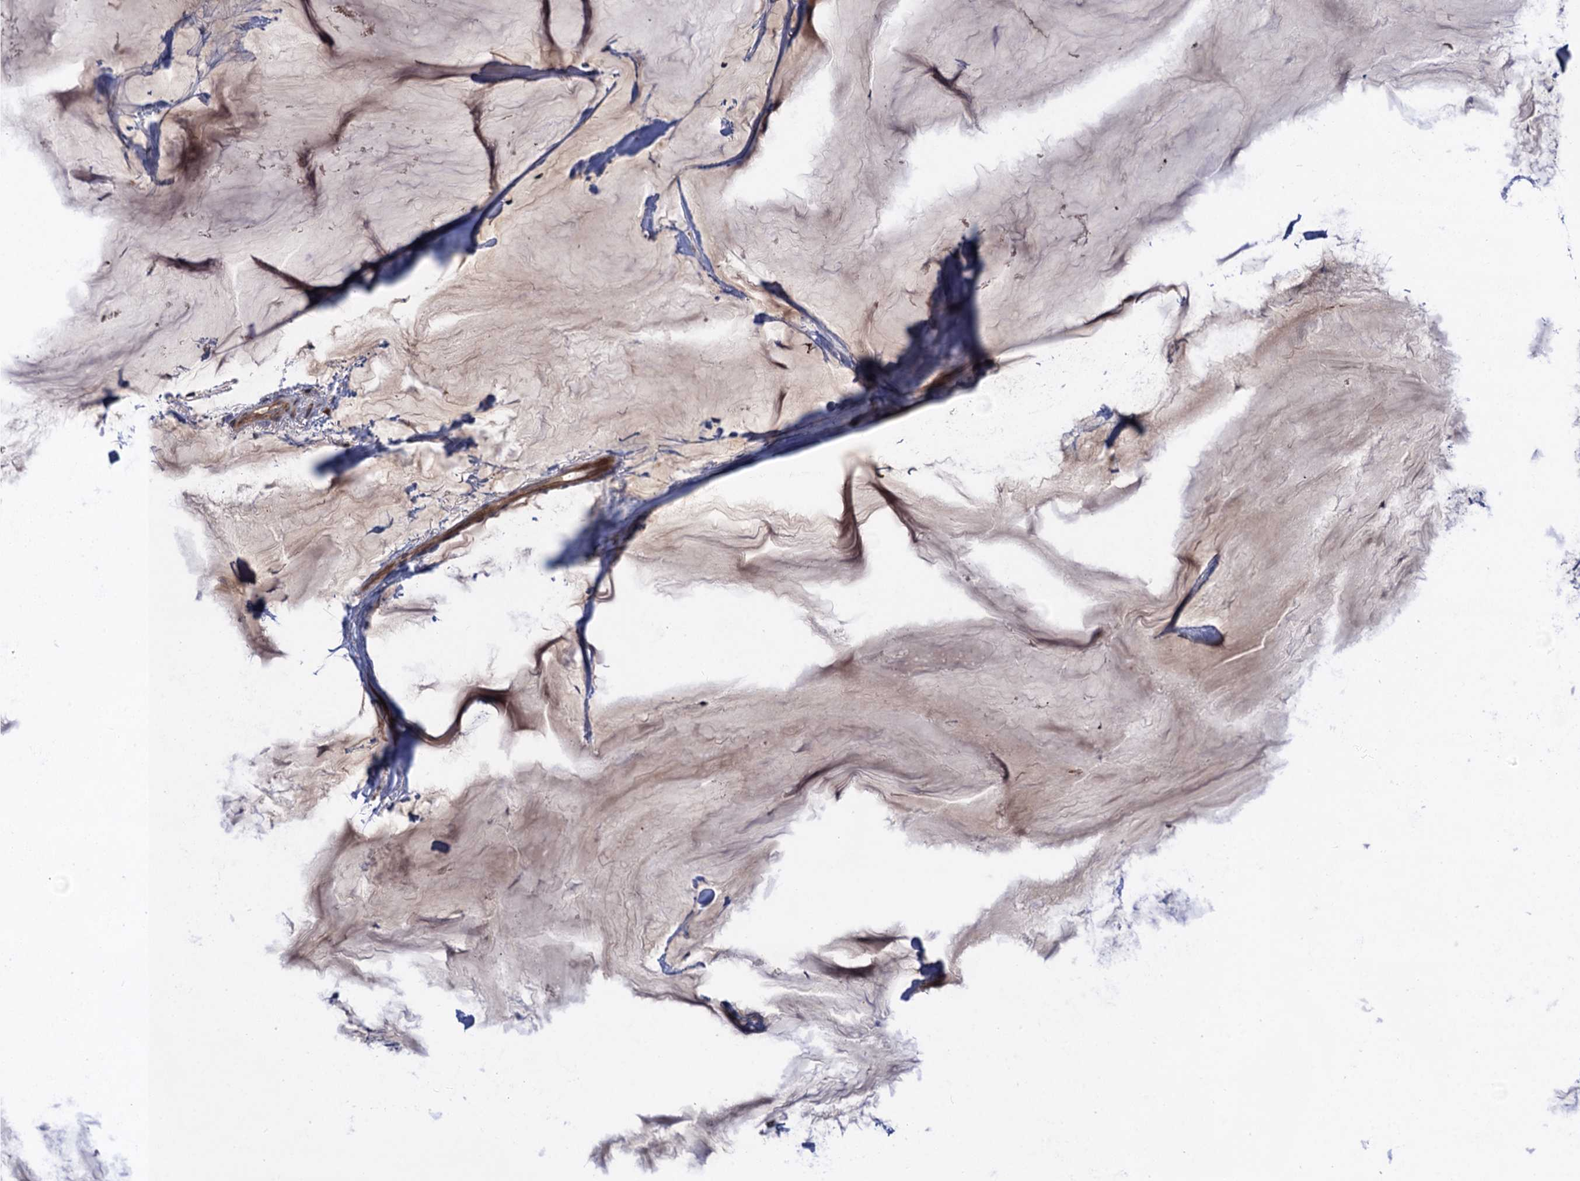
{"staining": {"intensity": "moderate", "quantity": "25%-75%", "location": "cytoplasmic/membranous"}, "tissue": "breast cancer", "cell_type": "Tumor cells", "image_type": "cancer", "snomed": [{"axis": "morphology", "description": "Duct carcinoma"}, {"axis": "topography", "description": "Breast"}], "caption": "A photomicrograph showing moderate cytoplasmic/membranous positivity in about 25%-75% of tumor cells in breast infiltrating ductal carcinoma, as visualized by brown immunohistochemical staining.", "gene": "NEK8", "patient": {"sex": "female", "age": 93}}